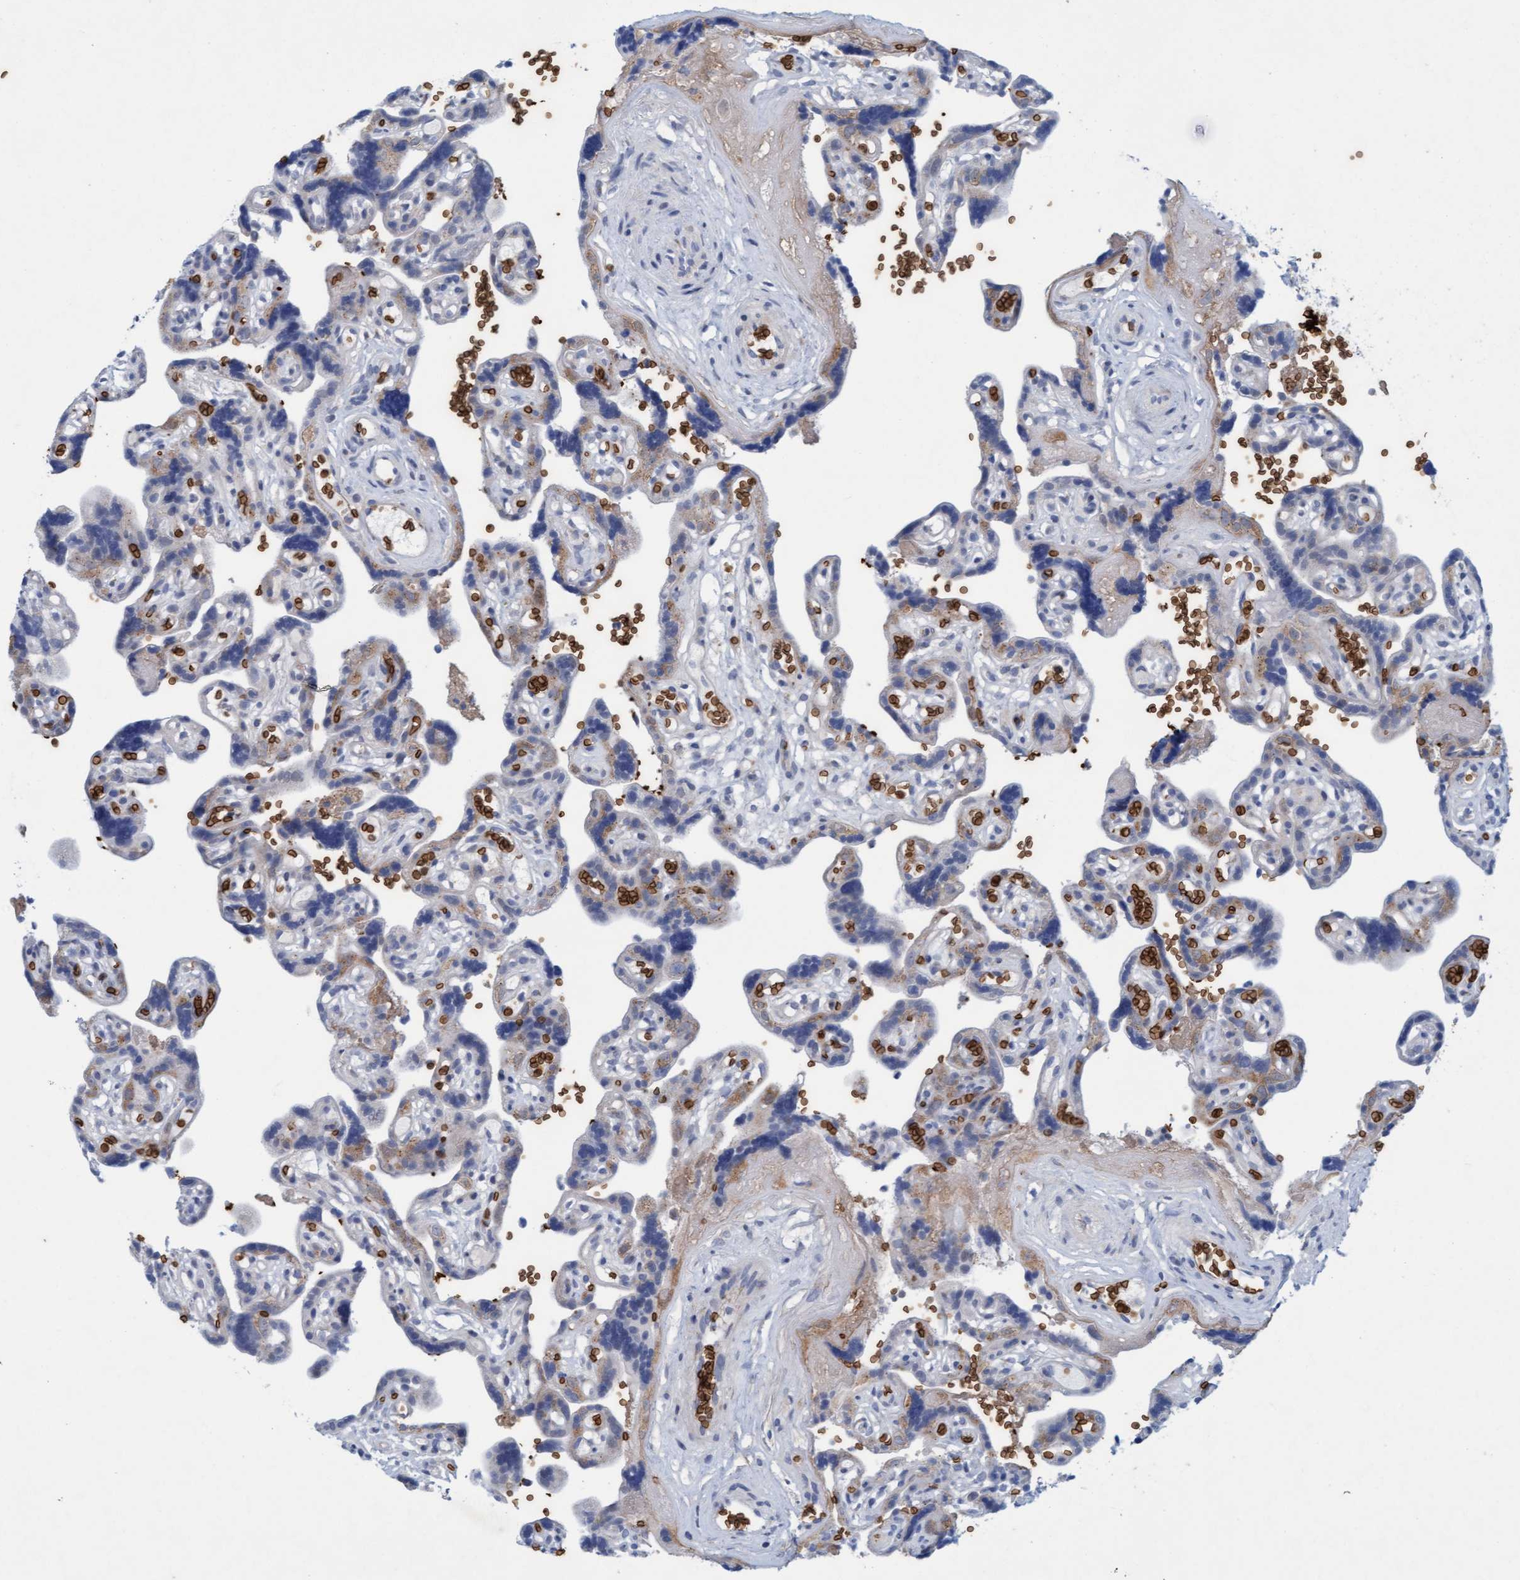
{"staining": {"intensity": "weak", "quantity": ">75%", "location": "cytoplasmic/membranous"}, "tissue": "placenta", "cell_type": "Decidual cells", "image_type": "normal", "snomed": [{"axis": "morphology", "description": "Normal tissue, NOS"}, {"axis": "topography", "description": "Placenta"}], "caption": "A photomicrograph showing weak cytoplasmic/membranous positivity in about >75% of decidual cells in benign placenta, as visualized by brown immunohistochemical staining.", "gene": "SPEM2", "patient": {"sex": "female", "age": 30}}